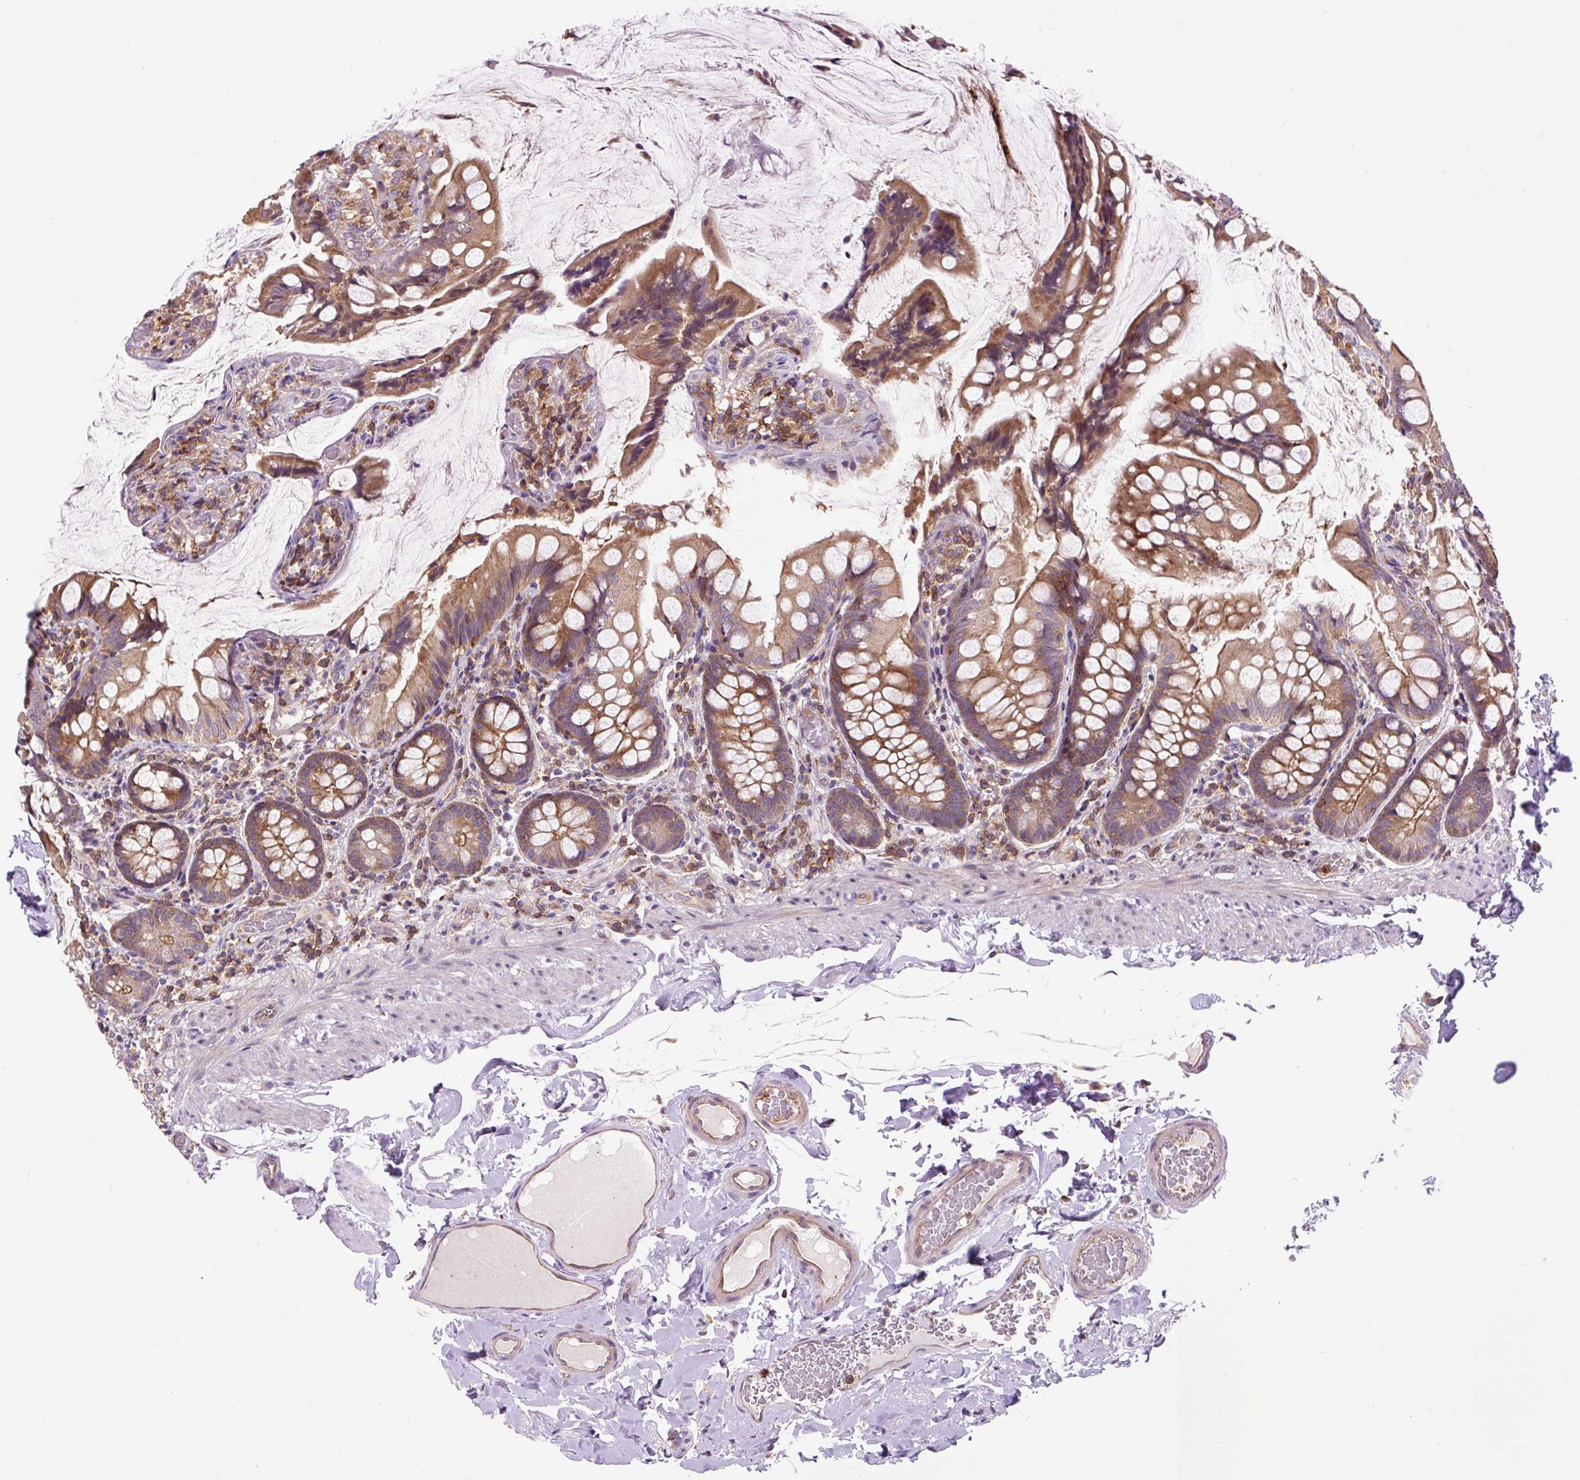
{"staining": {"intensity": "moderate", "quantity": ">75%", "location": "cytoplasmic/membranous"}, "tissue": "small intestine", "cell_type": "Glandular cells", "image_type": "normal", "snomed": [{"axis": "morphology", "description": "Normal tissue, NOS"}, {"axis": "topography", "description": "Small intestine"}], "caption": "Small intestine stained with IHC demonstrates moderate cytoplasmic/membranous staining in approximately >75% of glandular cells. (IHC, brightfield microscopy, high magnification).", "gene": "CISD3", "patient": {"sex": "male", "age": 70}}